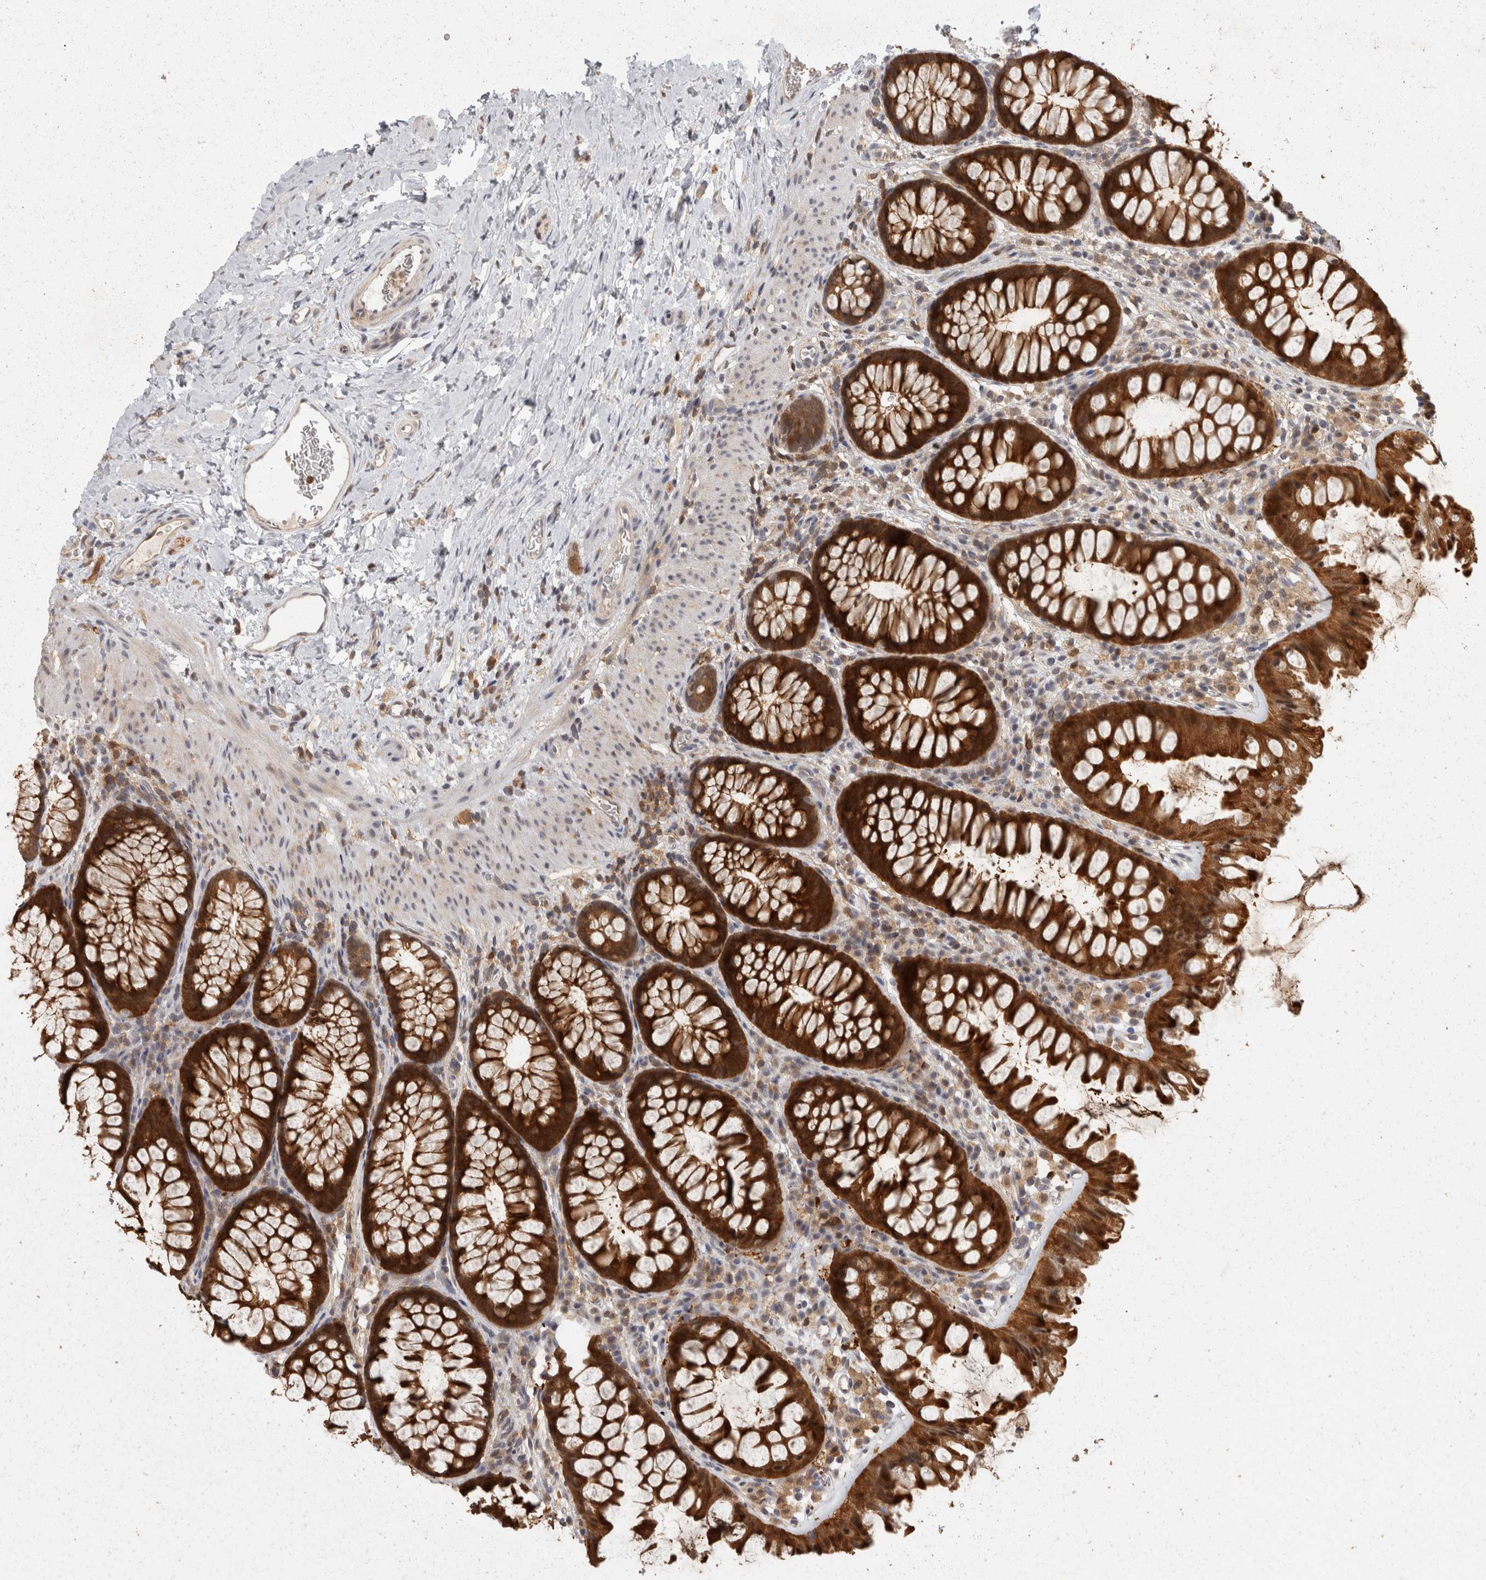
{"staining": {"intensity": "weak", "quantity": ">75%", "location": "cytoplasmic/membranous"}, "tissue": "colon", "cell_type": "Endothelial cells", "image_type": "normal", "snomed": [{"axis": "morphology", "description": "Normal tissue, NOS"}, {"axis": "topography", "description": "Colon"}], "caption": "Immunohistochemical staining of unremarkable human colon shows low levels of weak cytoplasmic/membranous staining in about >75% of endothelial cells. (Stains: DAB (3,3'-diaminobenzidine) in brown, nuclei in blue, Microscopy: brightfield microscopy at high magnification).", "gene": "ACAT2", "patient": {"sex": "female", "age": 62}}